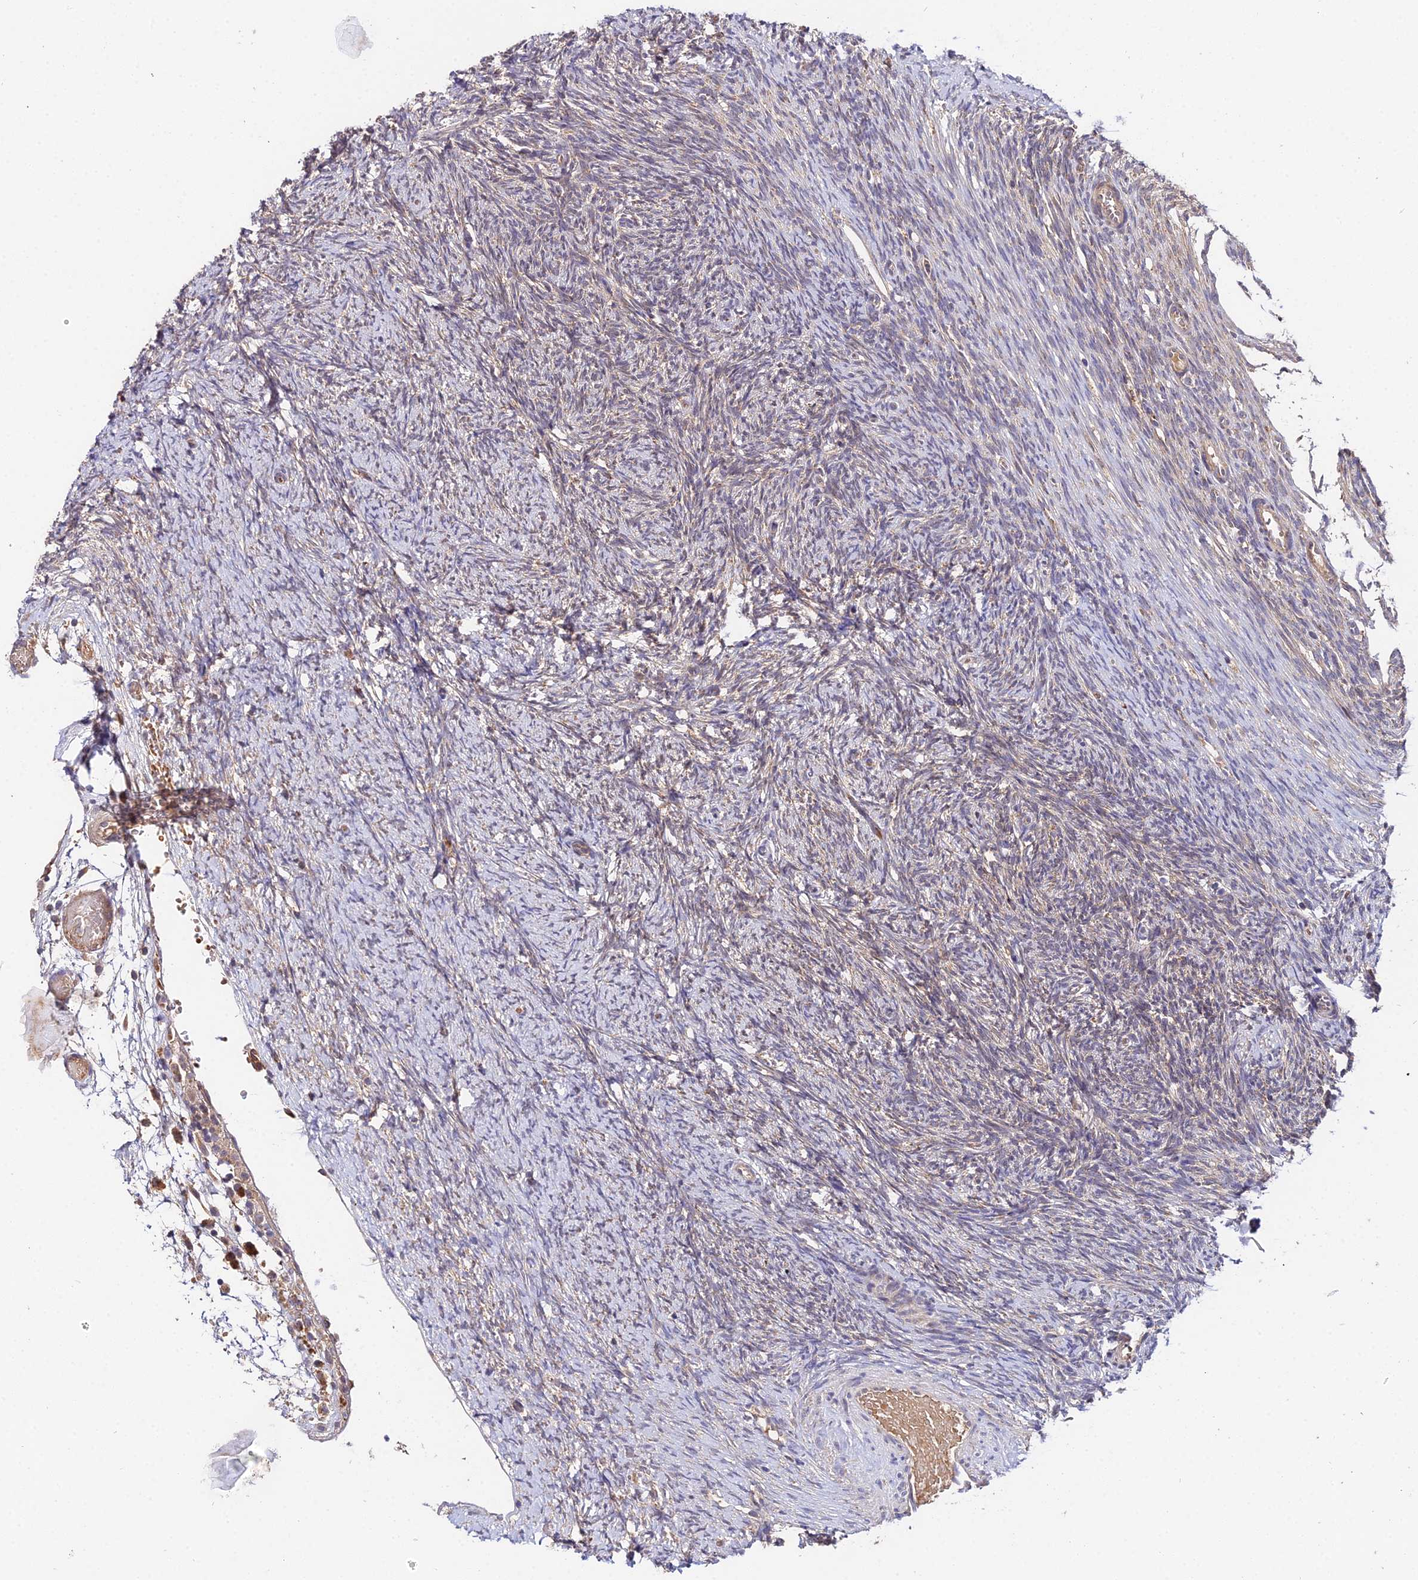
{"staining": {"intensity": "strong", "quantity": ">75%", "location": "cytoplasmic/membranous"}, "tissue": "ovary", "cell_type": "Follicle cells", "image_type": "normal", "snomed": [{"axis": "morphology", "description": "Normal tissue, NOS"}, {"axis": "topography", "description": "Ovary"}], "caption": "Immunohistochemistry (IHC) (DAB) staining of benign human ovary shows strong cytoplasmic/membranous protein staining in about >75% of follicle cells.", "gene": "ZBED8", "patient": {"sex": "female", "age": 44}}